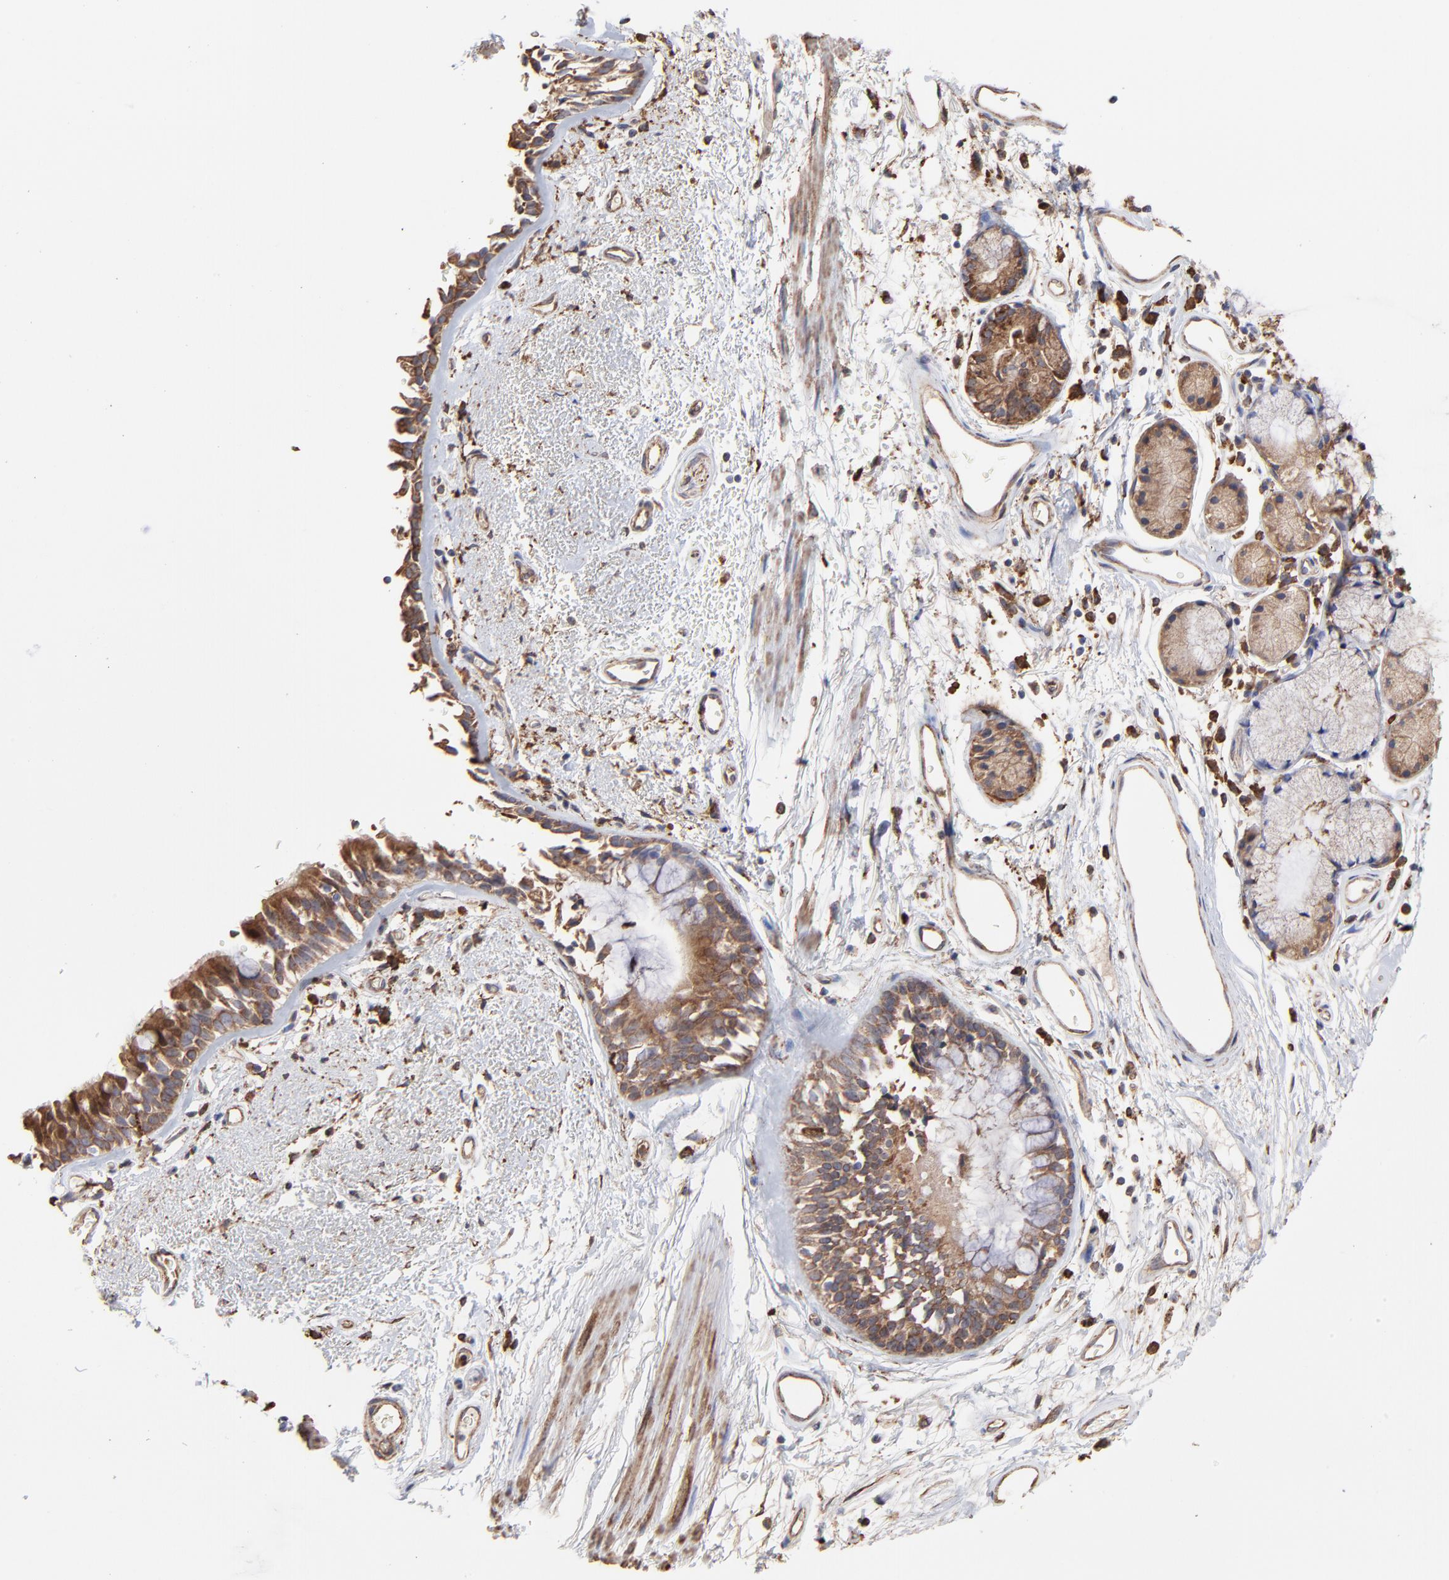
{"staining": {"intensity": "strong", "quantity": ">75%", "location": "cytoplasmic/membranous"}, "tissue": "bronchus", "cell_type": "Respiratory epithelial cells", "image_type": "normal", "snomed": [{"axis": "morphology", "description": "Normal tissue, NOS"}, {"axis": "morphology", "description": "Adenocarcinoma, NOS"}, {"axis": "topography", "description": "Bronchus"}, {"axis": "topography", "description": "Lung"}], "caption": "Bronchus stained for a protein (brown) displays strong cytoplasmic/membranous positive positivity in approximately >75% of respiratory epithelial cells.", "gene": "PFKM", "patient": {"sex": "male", "age": 71}}